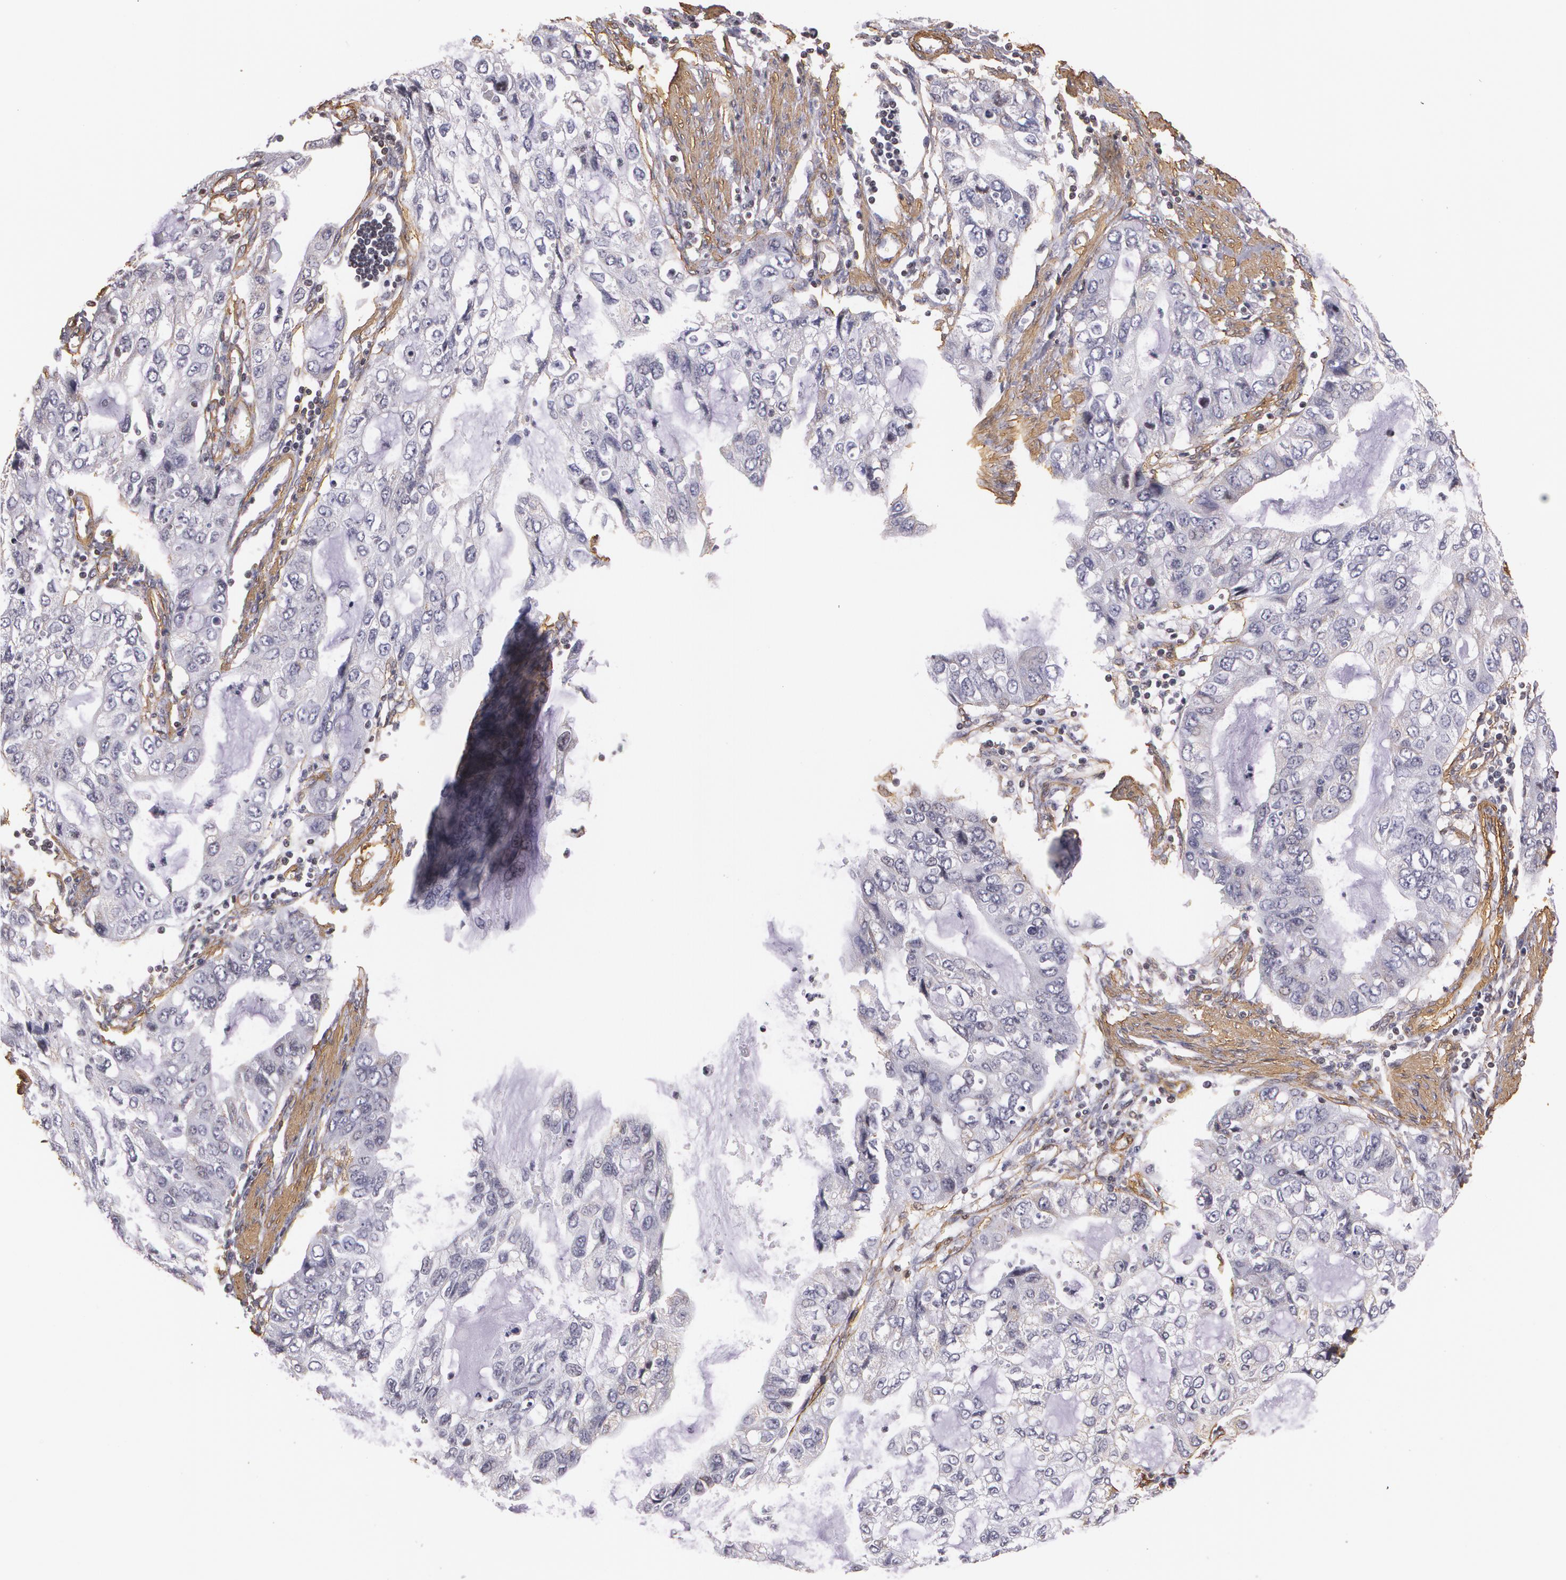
{"staining": {"intensity": "negative", "quantity": "none", "location": "none"}, "tissue": "stomach cancer", "cell_type": "Tumor cells", "image_type": "cancer", "snomed": [{"axis": "morphology", "description": "Adenocarcinoma, NOS"}, {"axis": "topography", "description": "Stomach, upper"}], "caption": "Human adenocarcinoma (stomach) stained for a protein using immunohistochemistry reveals no positivity in tumor cells.", "gene": "VAMP1", "patient": {"sex": "female", "age": 52}}